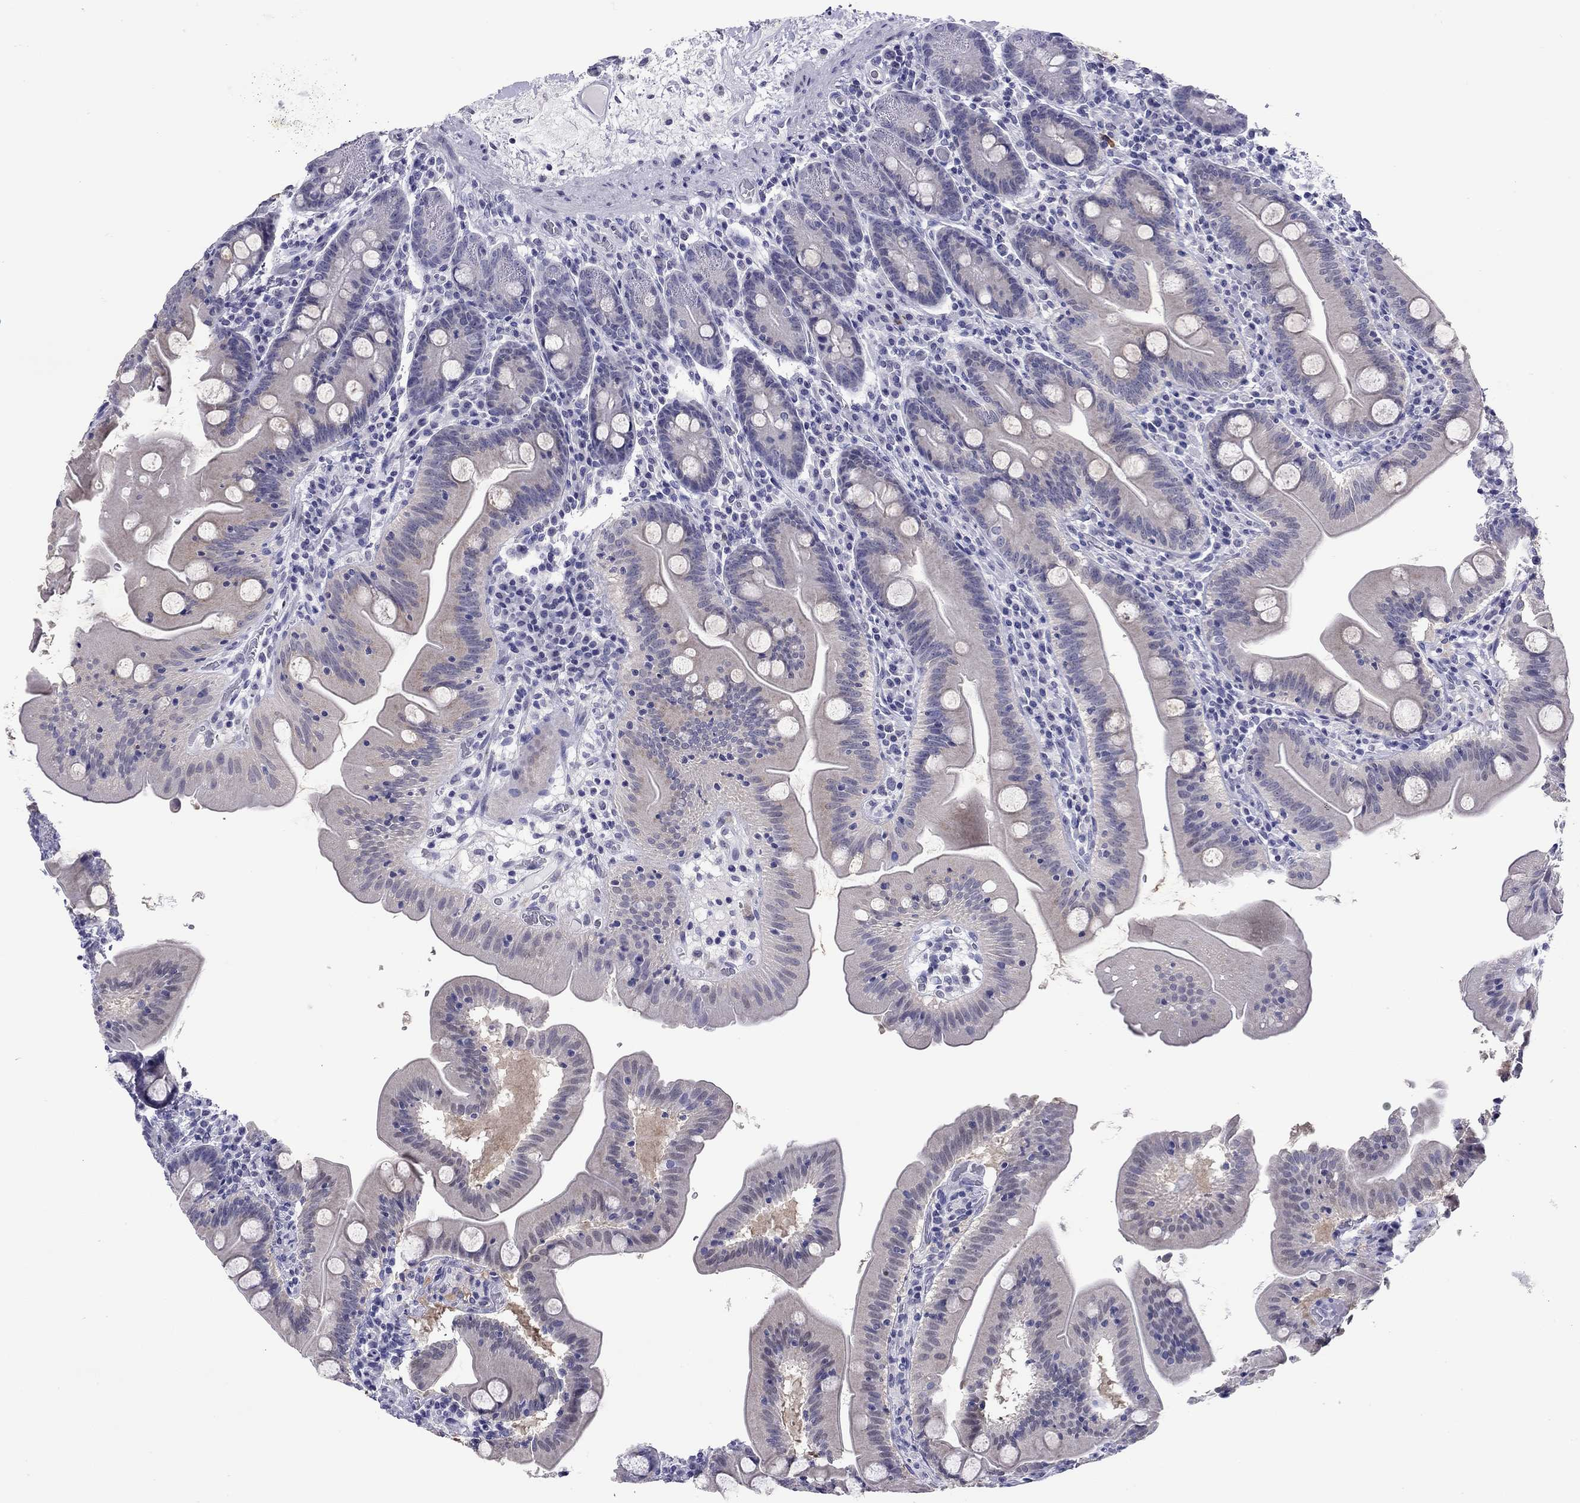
{"staining": {"intensity": "negative", "quantity": "none", "location": "none"}, "tissue": "small intestine", "cell_type": "Glandular cells", "image_type": "normal", "snomed": [{"axis": "morphology", "description": "Normal tissue, NOS"}, {"axis": "topography", "description": "Small intestine"}], "caption": "This is an IHC histopathology image of benign small intestine. There is no expression in glandular cells.", "gene": "ARMC12", "patient": {"sex": "male", "age": 37}}